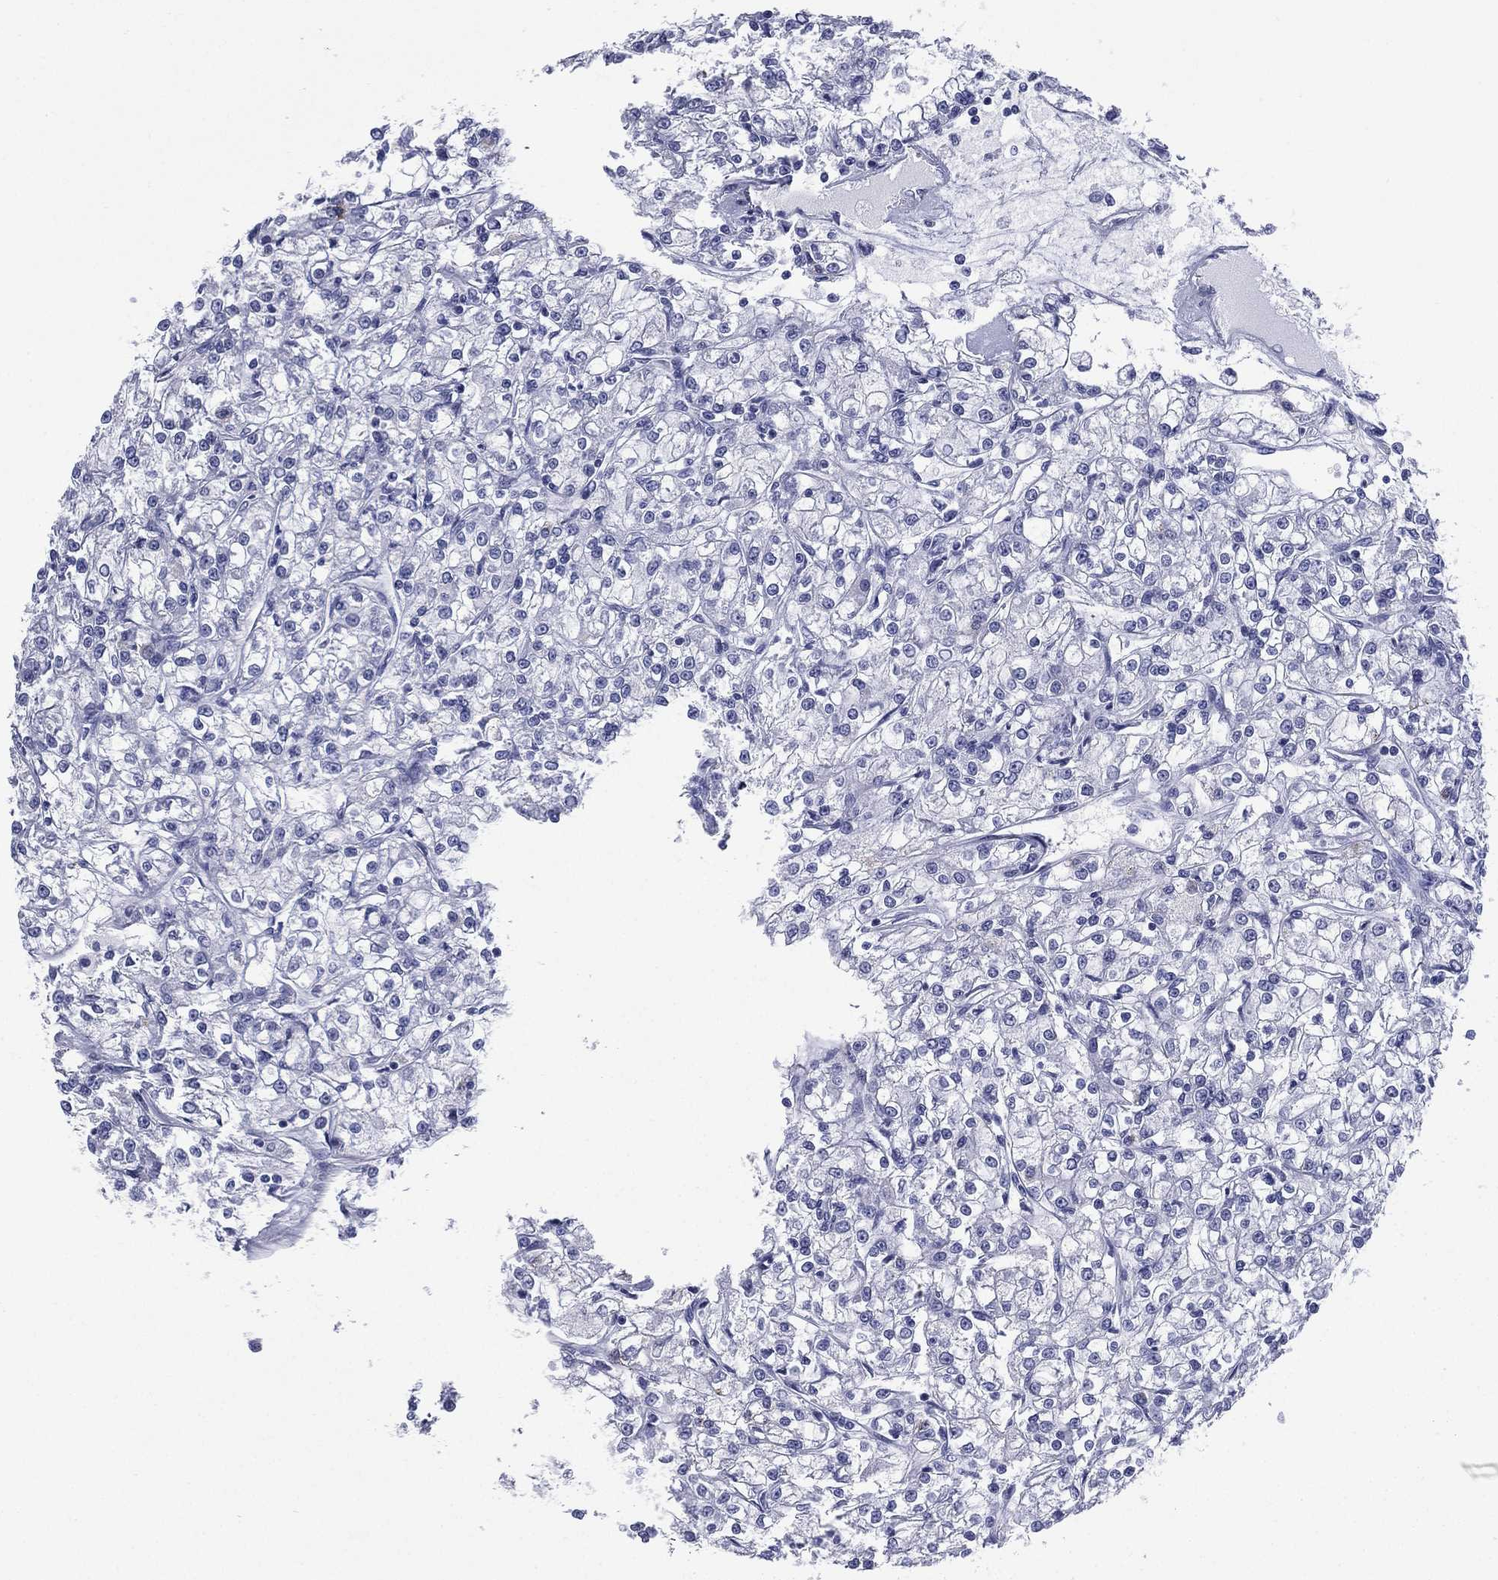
{"staining": {"intensity": "negative", "quantity": "none", "location": "none"}, "tissue": "renal cancer", "cell_type": "Tumor cells", "image_type": "cancer", "snomed": [{"axis": "morphology", "description": "Adenocarcinoma, NOS"}, {"axis": "topography", "description": "Kidney"}], "caption": "IHC histopathology image of renal cancer (adenocarcinoma) stained for a protein (brown), which reveals no staining in tumor cells. (Stains: DAB (3,3'-diaminobenzidine) IHC with hematoxylin counter stain, Microscopy: brightfield microscopy at high magnification).", "gene": "FCER2", "patient": {"sex": "female", "age": 59}}